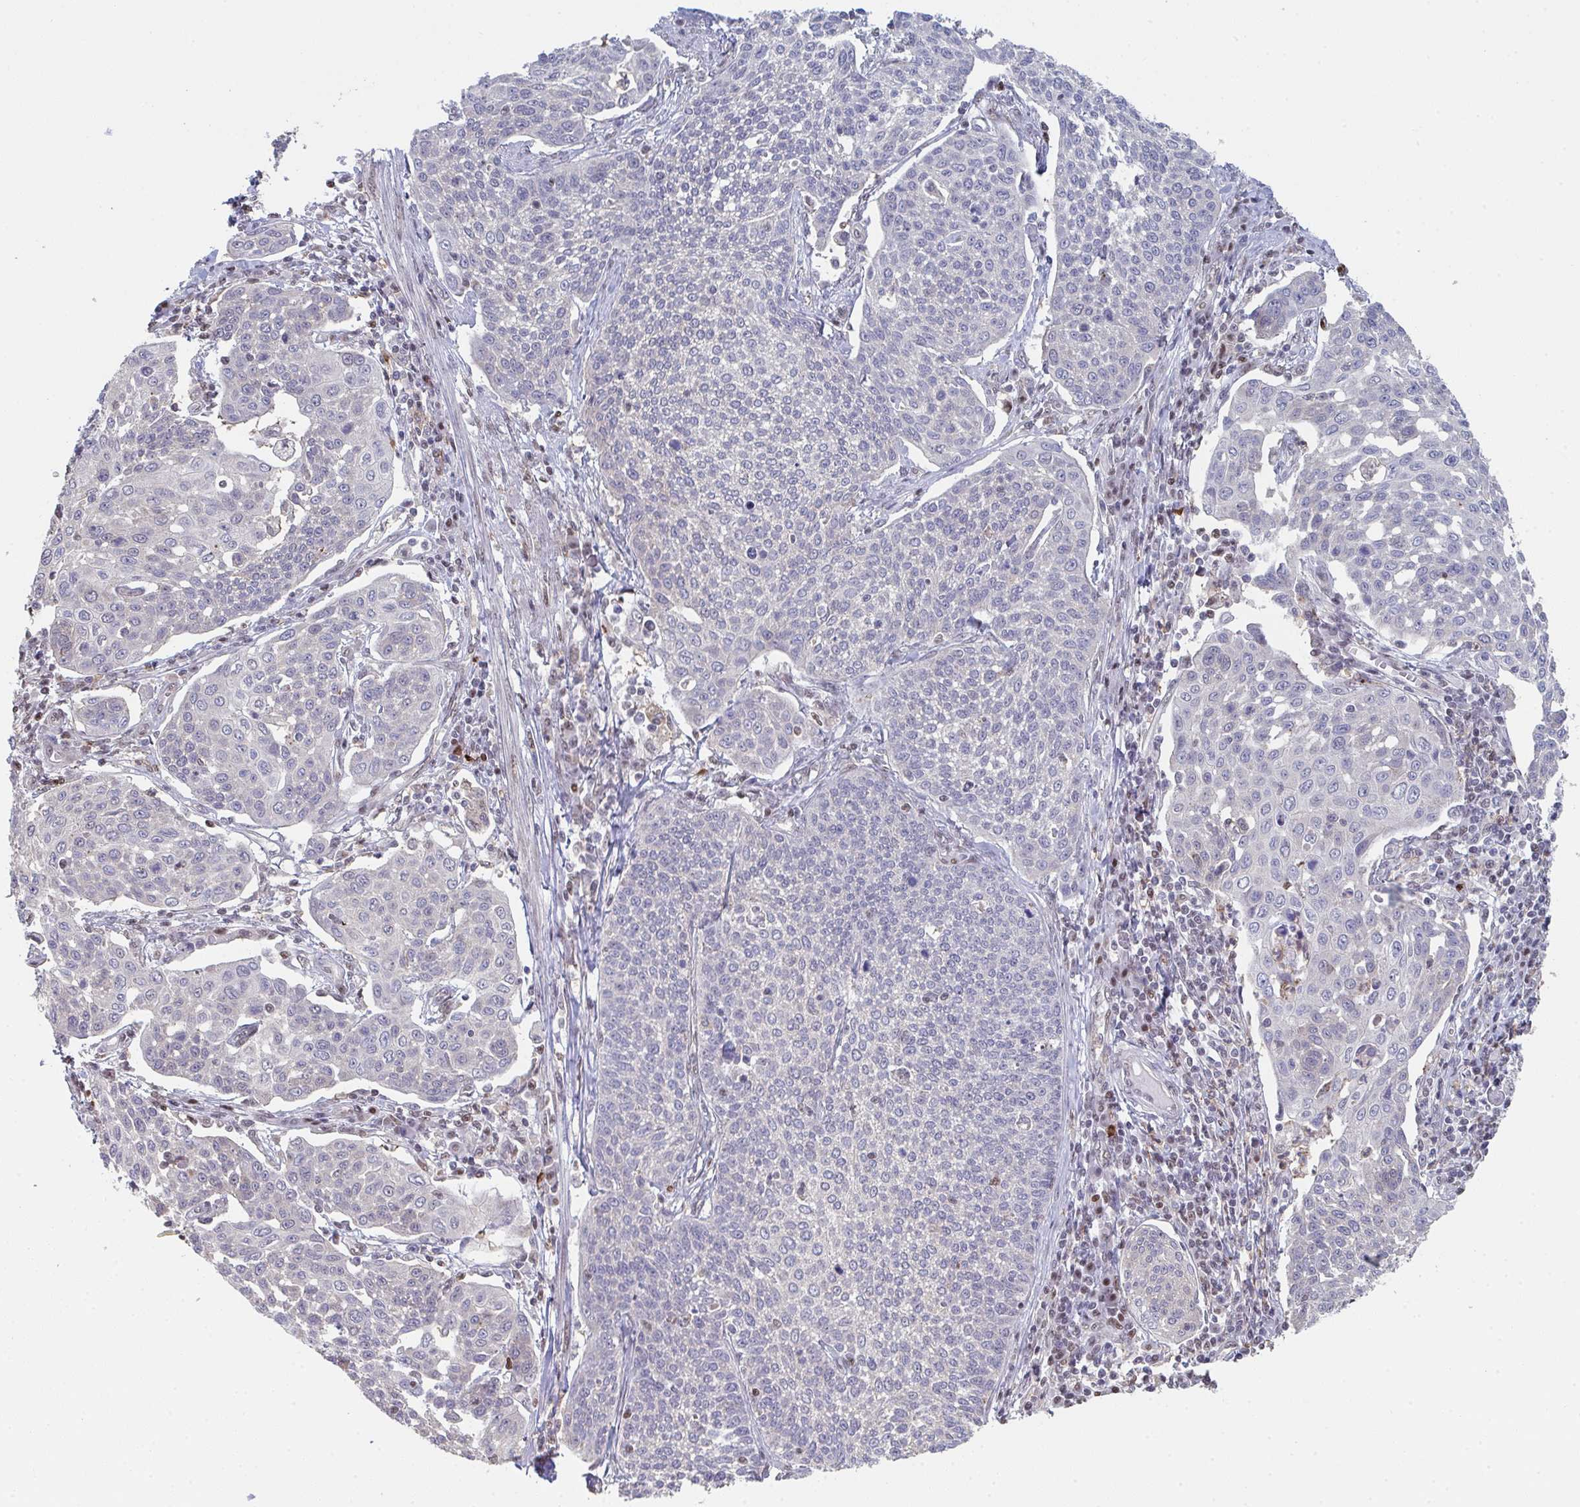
{"staining": {"intensity": "negative", "quantity": "none", "location": "none"}, "tissue": "cervical cancer", "cell_type": "Tumor cells", "image_type": "cancer", "snomed": [{"axis": "morphology", "description": "Squamous cell carcinoma, NOS"}, {"axis": "topography", "description": "Cervix"}], "caption": "High power microscopy histopathology image of an IHC histopathology image of cervical cancer, revealing no significant expression in tumor cells.", "gene": "ACD", "patient": {"sex": "female", "age": 34}}